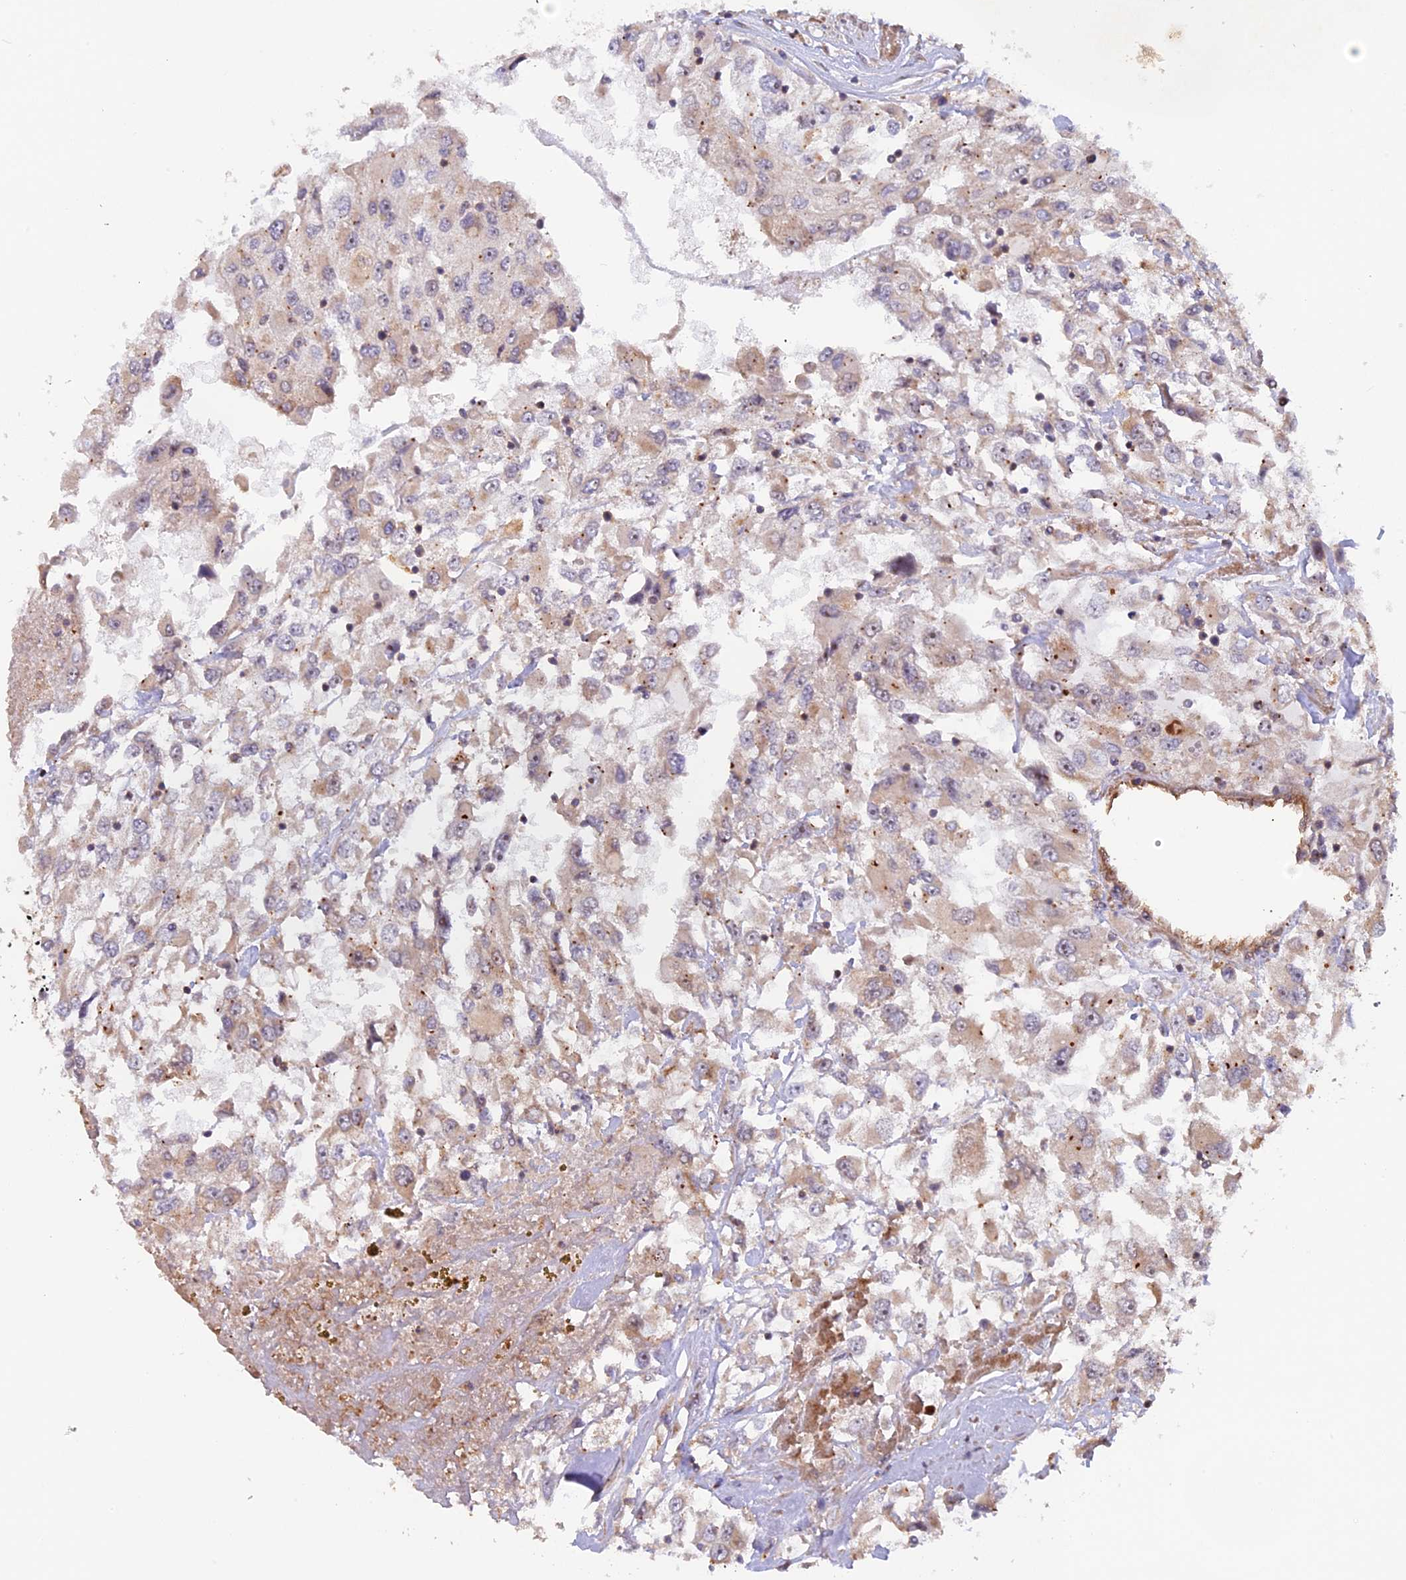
{"staining": {"intensity": "negative", "quantity": "none", "location": "none"}, "tissue": "renal cancer", "cell_type": "Tumor cells", "image_type": "cancer", "snomed": [{"axis": "morphology", "description": "Adenocarcinoma, NOS"}, {"axis": "topography", "description": "Kidney"}], "caption": "IHC histopathology image of neoplastic tissue: renal adenocarcinoma stained with DAB reveals no significant protein positivity in tumor cells.", "gene": "FERMT1", "patient": {"sex": "female", "age": 52}}